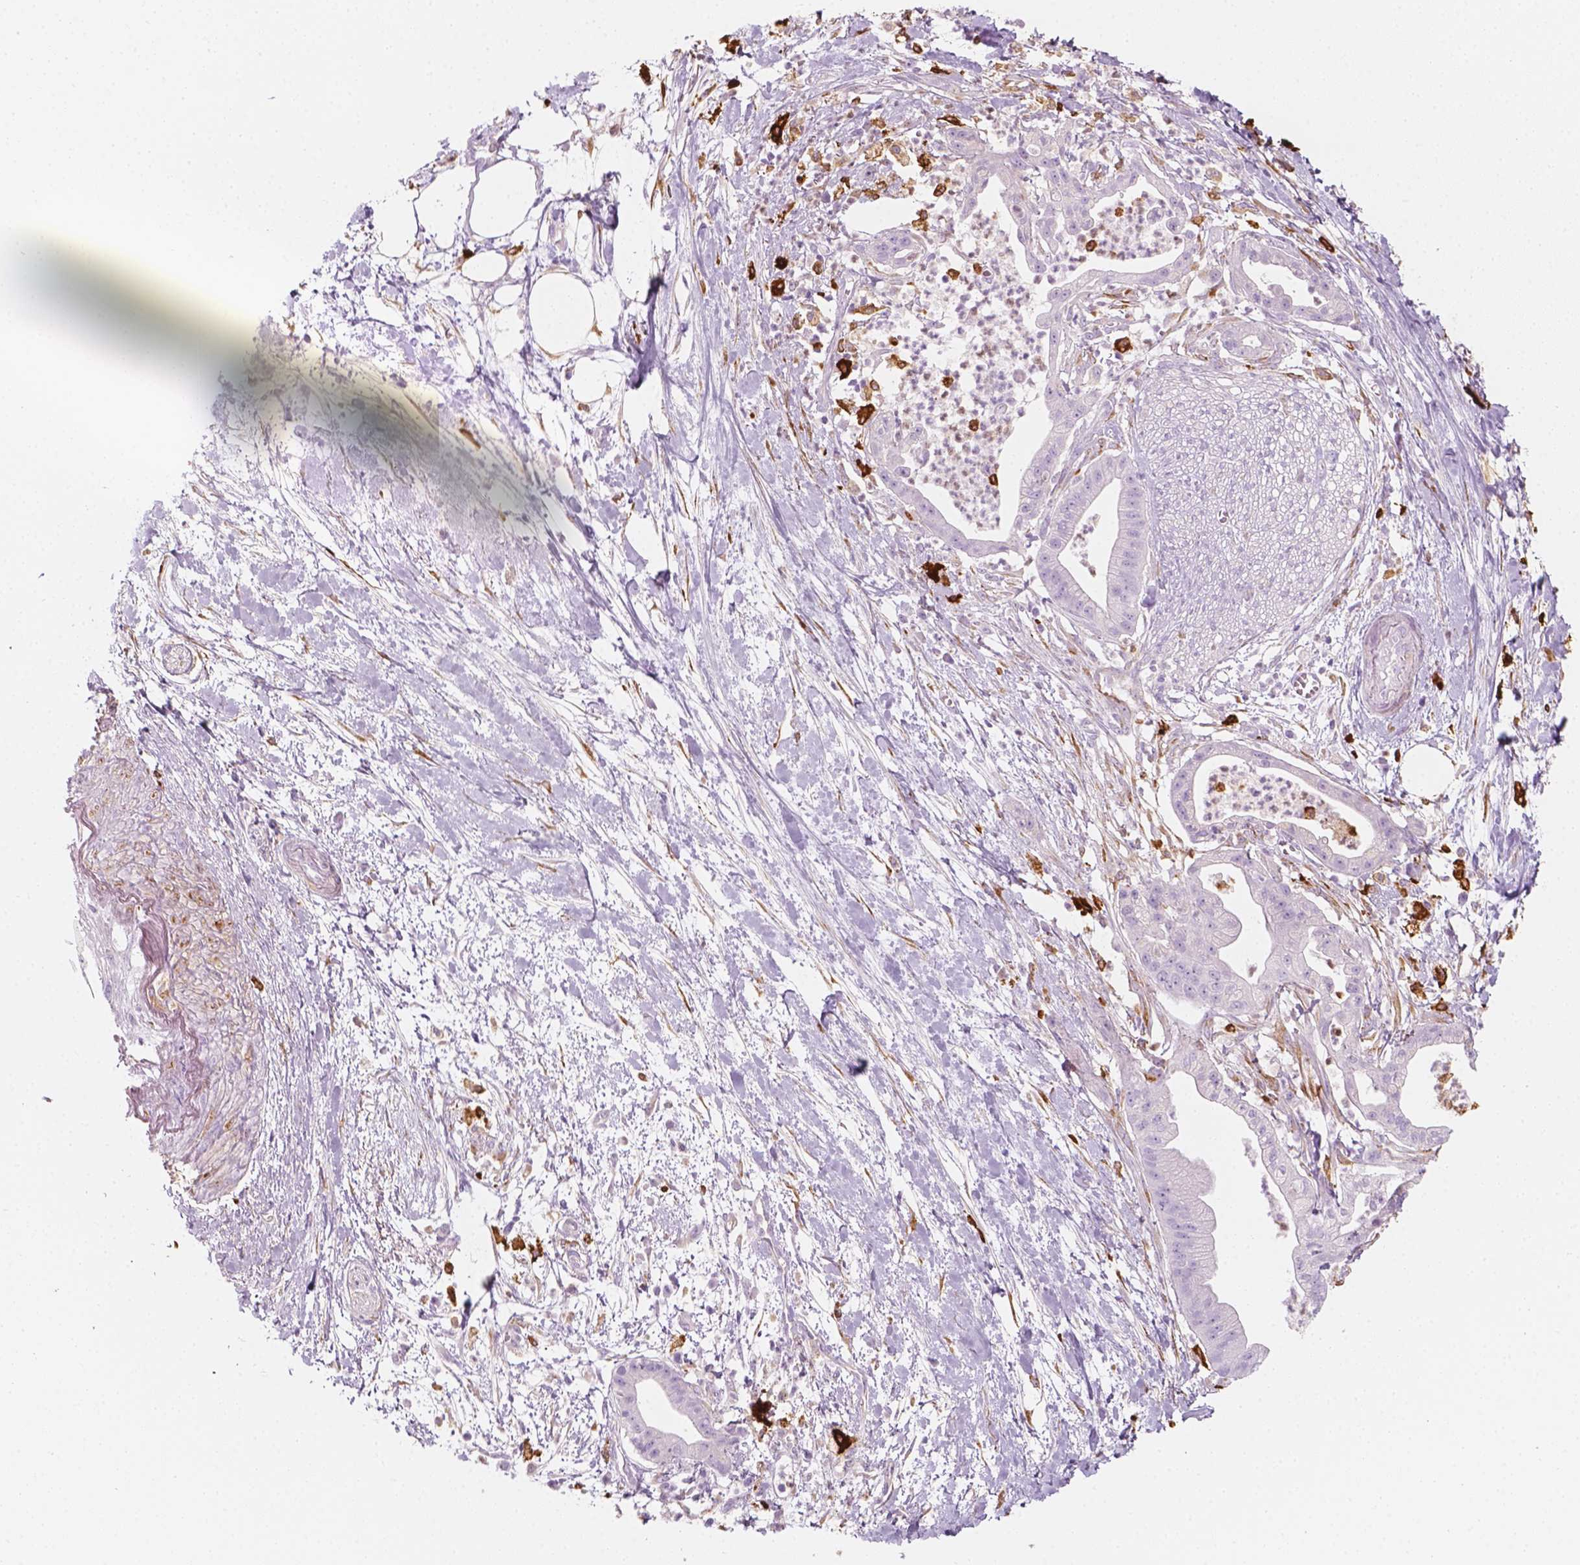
{"staining": {"intensity": "negative", "quantity": "none", "location": "none"}, "tissue": "pancreatic cancer", "cell_type": "Tumor cells", "image_type": "cancer", "snomed": [{"axis": "morphology", "description": "Normal tissue, NOS"}, {"axis": "morphology", "description": "Adenocarcinoma, NOS"}, {"axis": "topography", "description": "Lymph node"}, {"axis": "topography", "description": "Pancreas"}], "caption": "DAB (3,3'-diaminobenzidine) immunohistochemical staining of pancreatic cancer (adenocarcinoma) reveals no significant expression in tumor cells. (Brightfield microscopy of DAB (3,3'-diaminobenzidine) immunohistochemistry (IHC) at high magnification).", "gene": "CES1", "patient": {"sex": "female", "age": 58}}